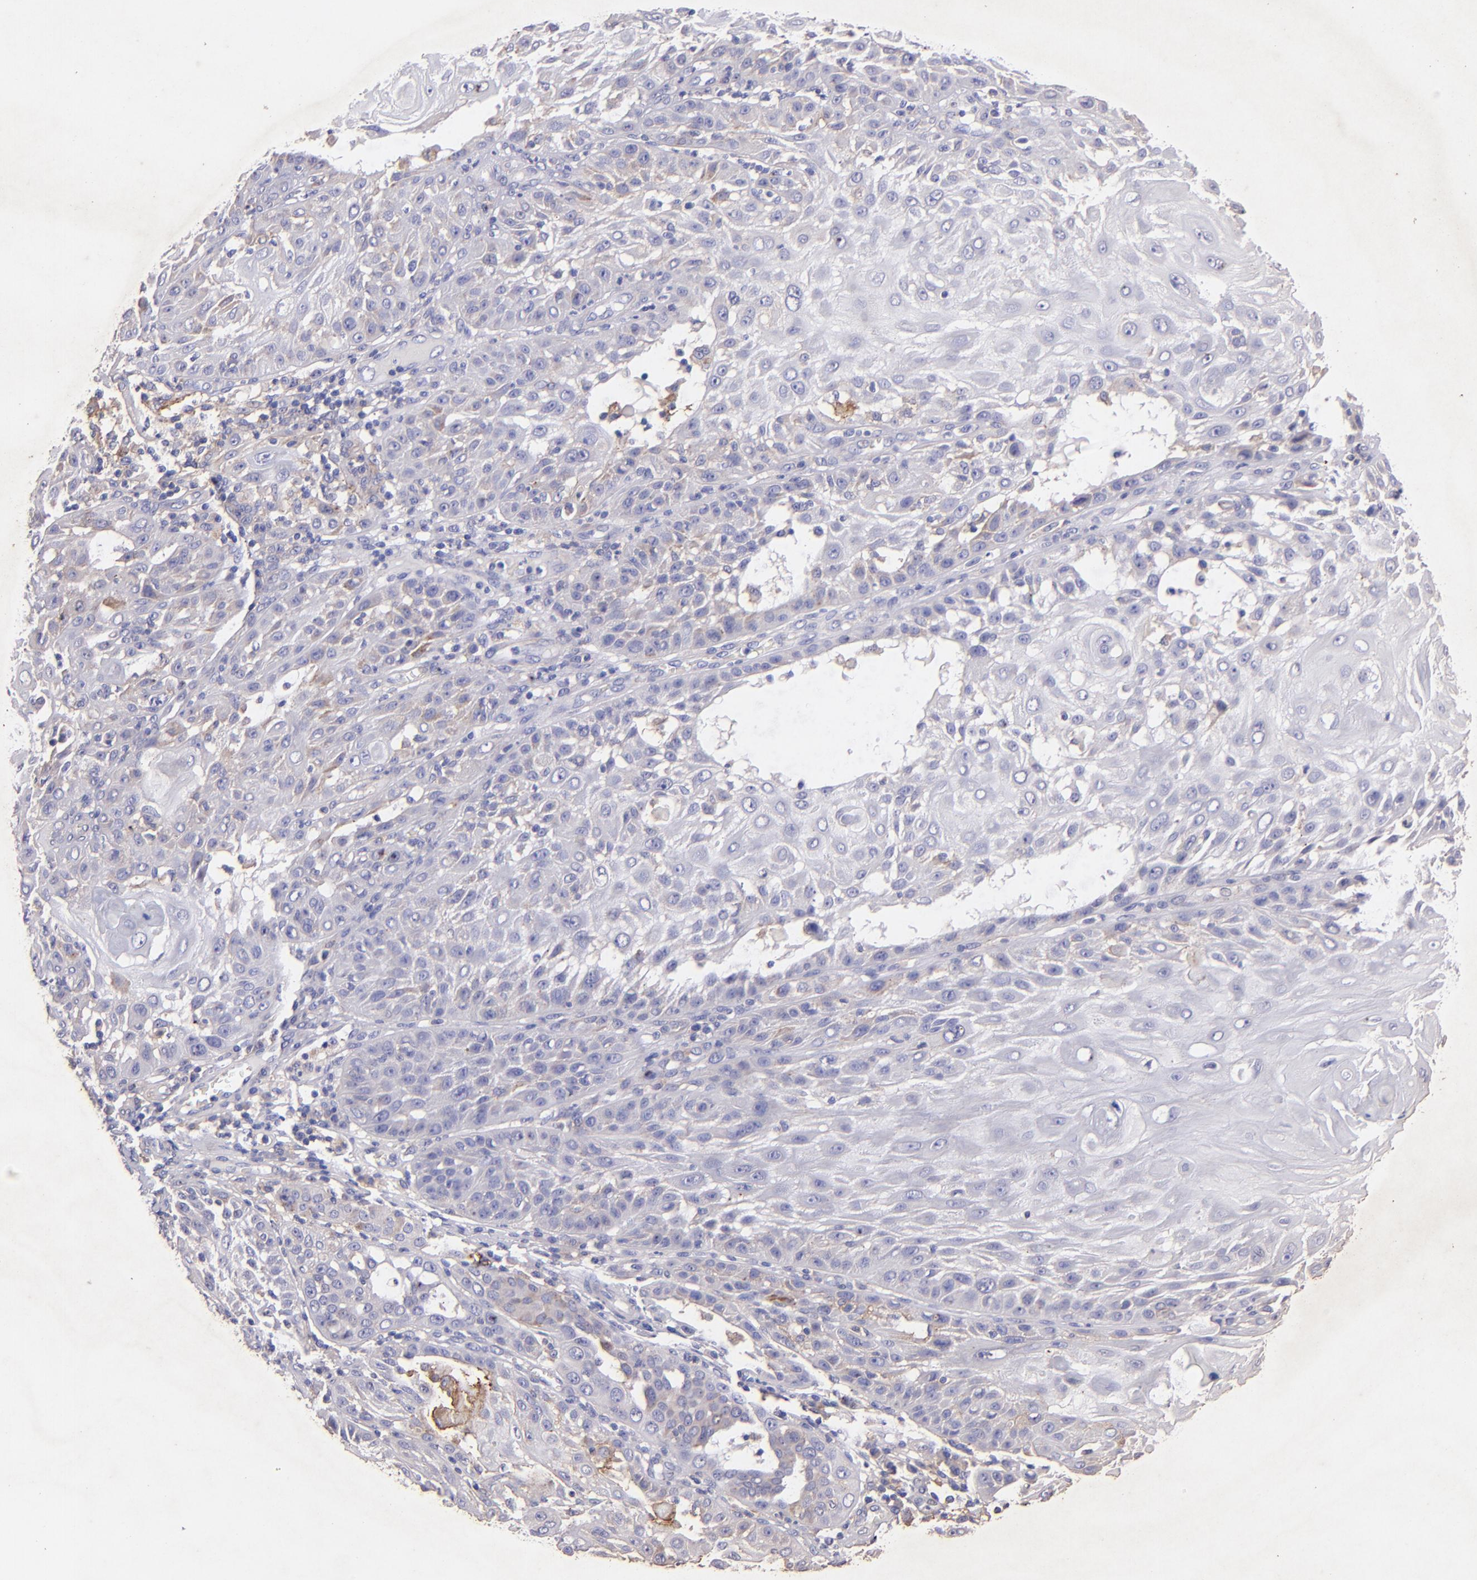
{"staining": {"intensity": "weak", "quantity": "<25%", "location": "cytoplasmic/membranous"}, "tissue": "skin cancer", "cell_type": "Tumor cells", "image_type": "cancer", "snomed": [{"axis": "morphology", "description": "Squamous cell carcinoma, NOS"}, {"axis": "topography", "description": "Skin"}], "caption": "A high-resolution histopathology image shows IHC staining of skin squamous cell carcinoma, which exhibits no significant staining in tumor cells.", "gene": "RET", "patient": {"sex": "female", "age": 89}}